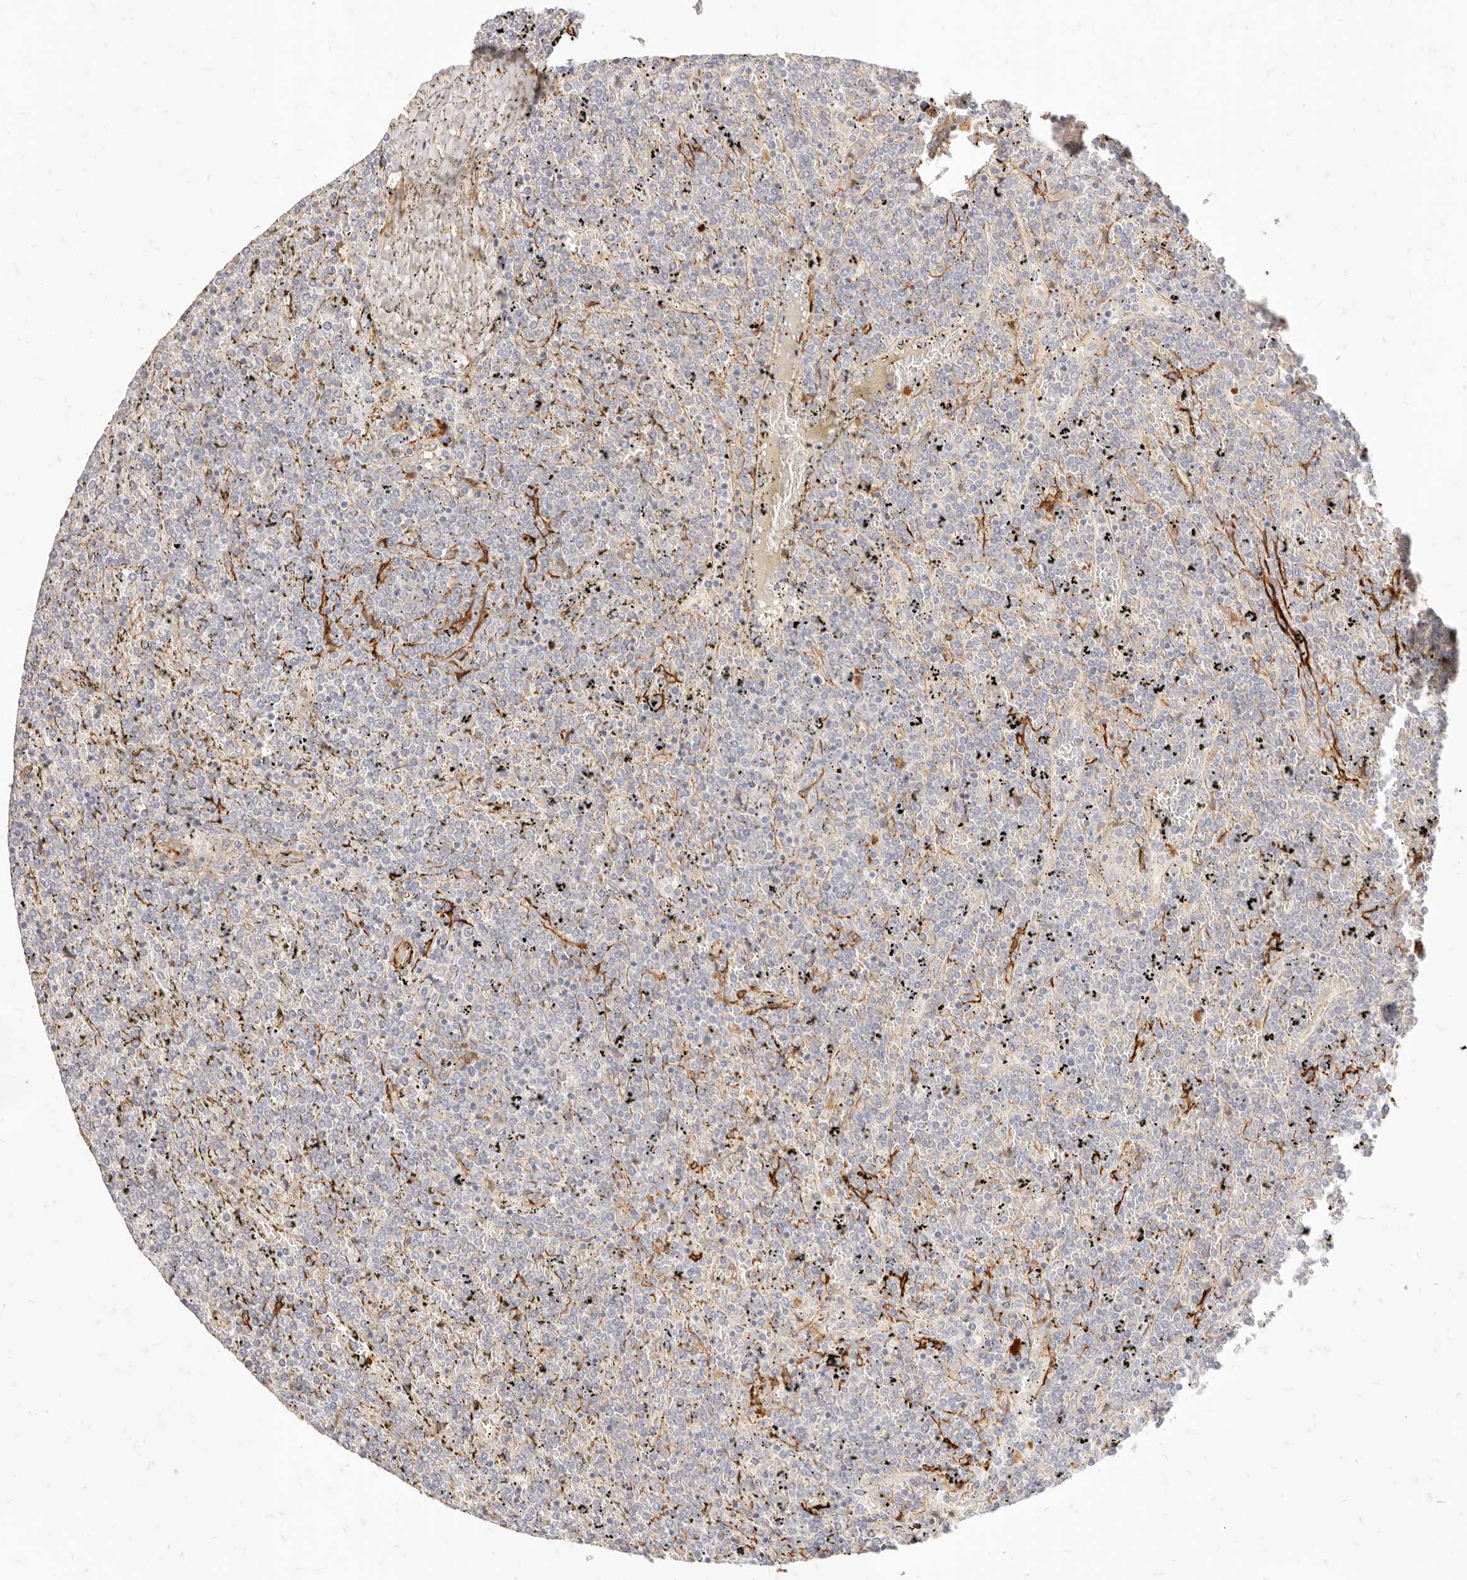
{"staining": {"intensity": "negative", "quantity": "none", "location": "none"}, "tissue": "lymphoma", "cell_type": "Tumor cells", "image_type": "cancer", "snomed": [{"axis": "morphology", "description": "Malignant lymphoma, non-Hodgkin's type, Low grade"}, {"axis": "topography", "description": "Spleen"}], "caption": "The image reveals no significant positivity in tumor cells of low-grade malignant lymphoma, non-Hodgkin's type.", "gene": "TMTC2", "patient": {"sex": "female", "age": 19}}